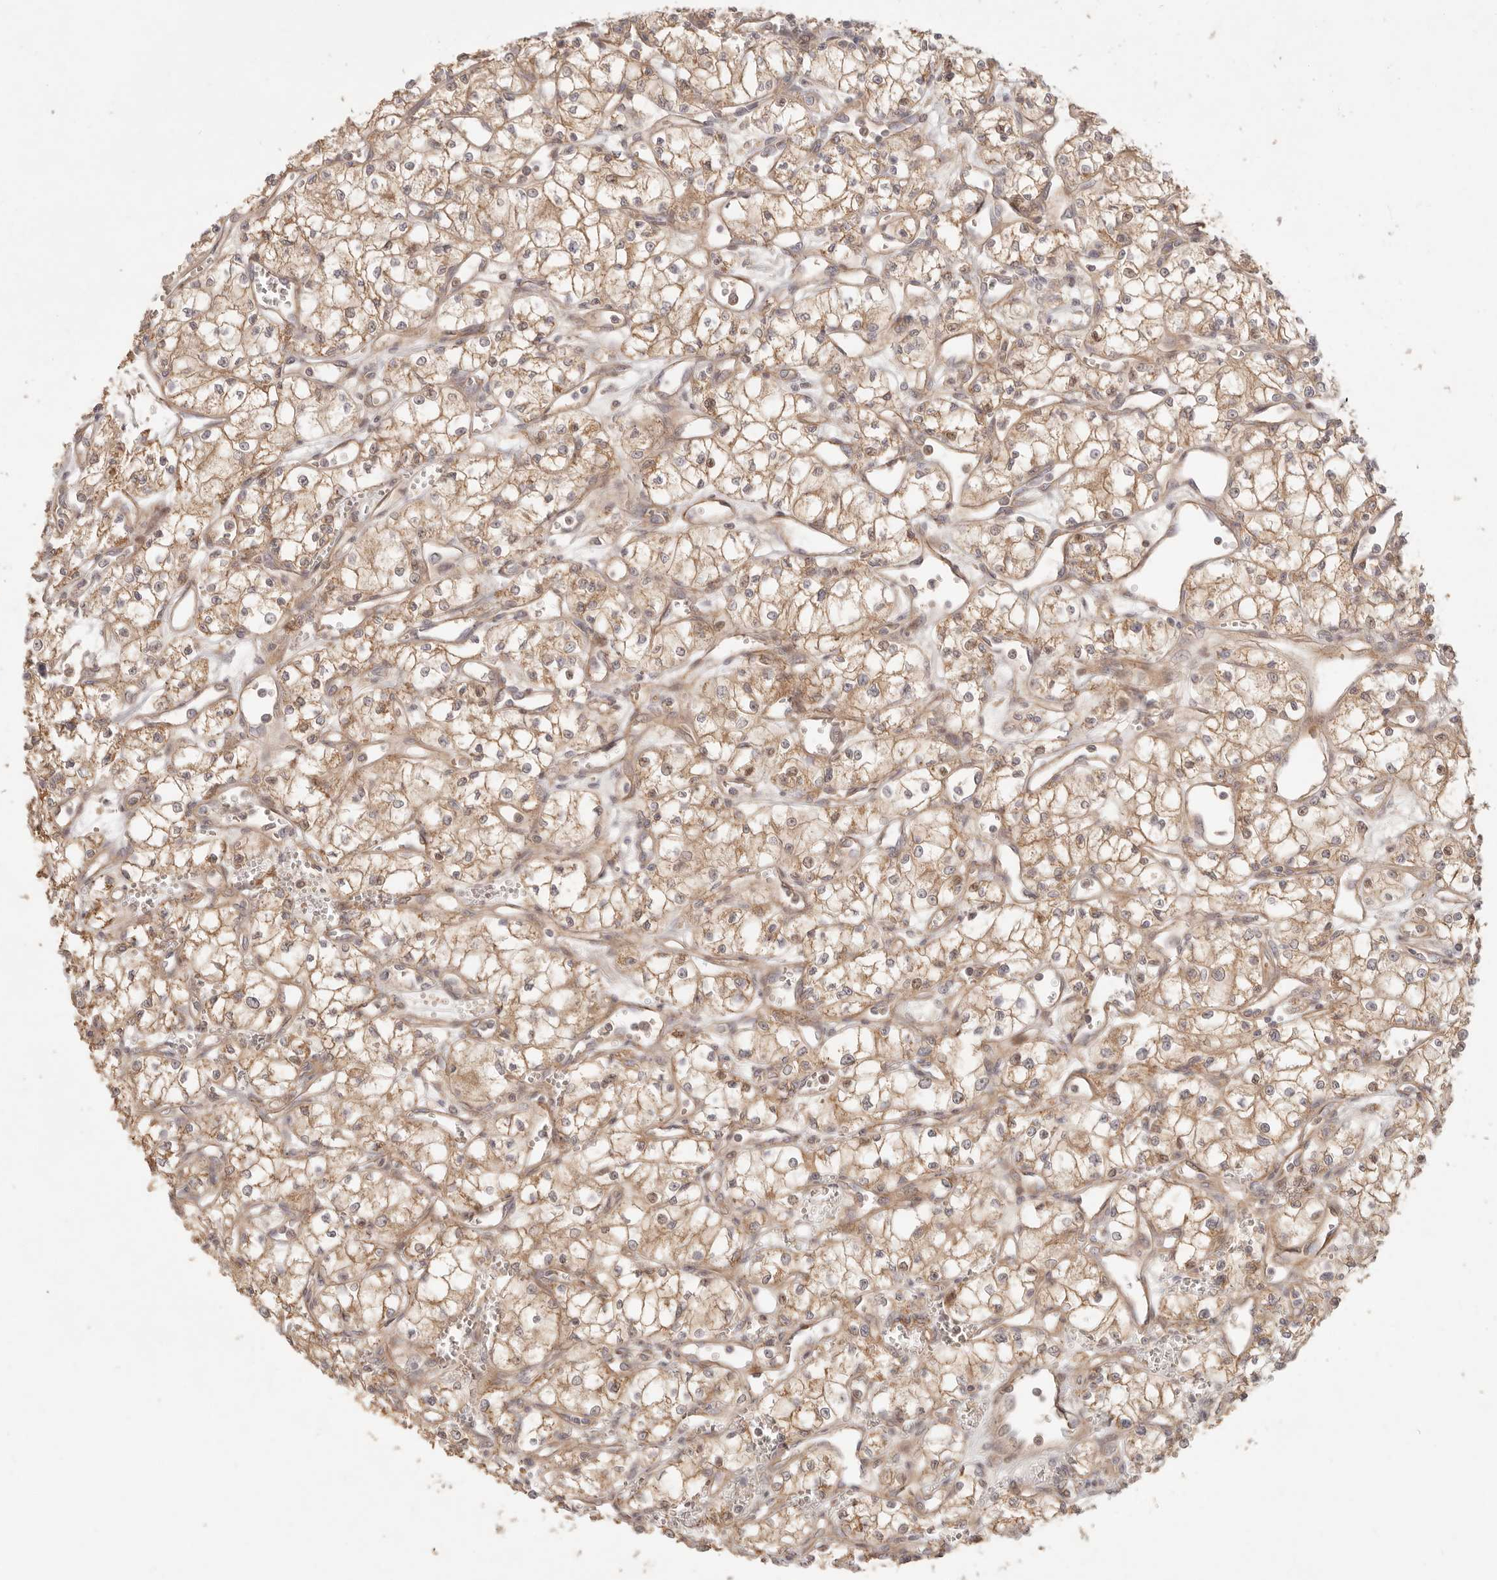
{"staining": {"intensity": "moderate", "quantity": ">75%", "location": "cytoplasmic/membranous,nuclear"}, "tissue": "renal cancer", "cell_type": "Tumor cells", "image_type": "cancer", "snomed": [{"axis": "morphology", "description": "Adenocarcinoma, NOS"}, {"axis": "topography", "description": "Kidney"}], "caption": "Protein staining reveals moderate cytoplasmic/membranous and nuclear staining in approximately >75% of tumor cells in renal cancer. (Brightfield microscopy of DAB IHC at high magnification).", "gene": "PPP1R3B", "patient": {"sex": "male", "age": 59}}